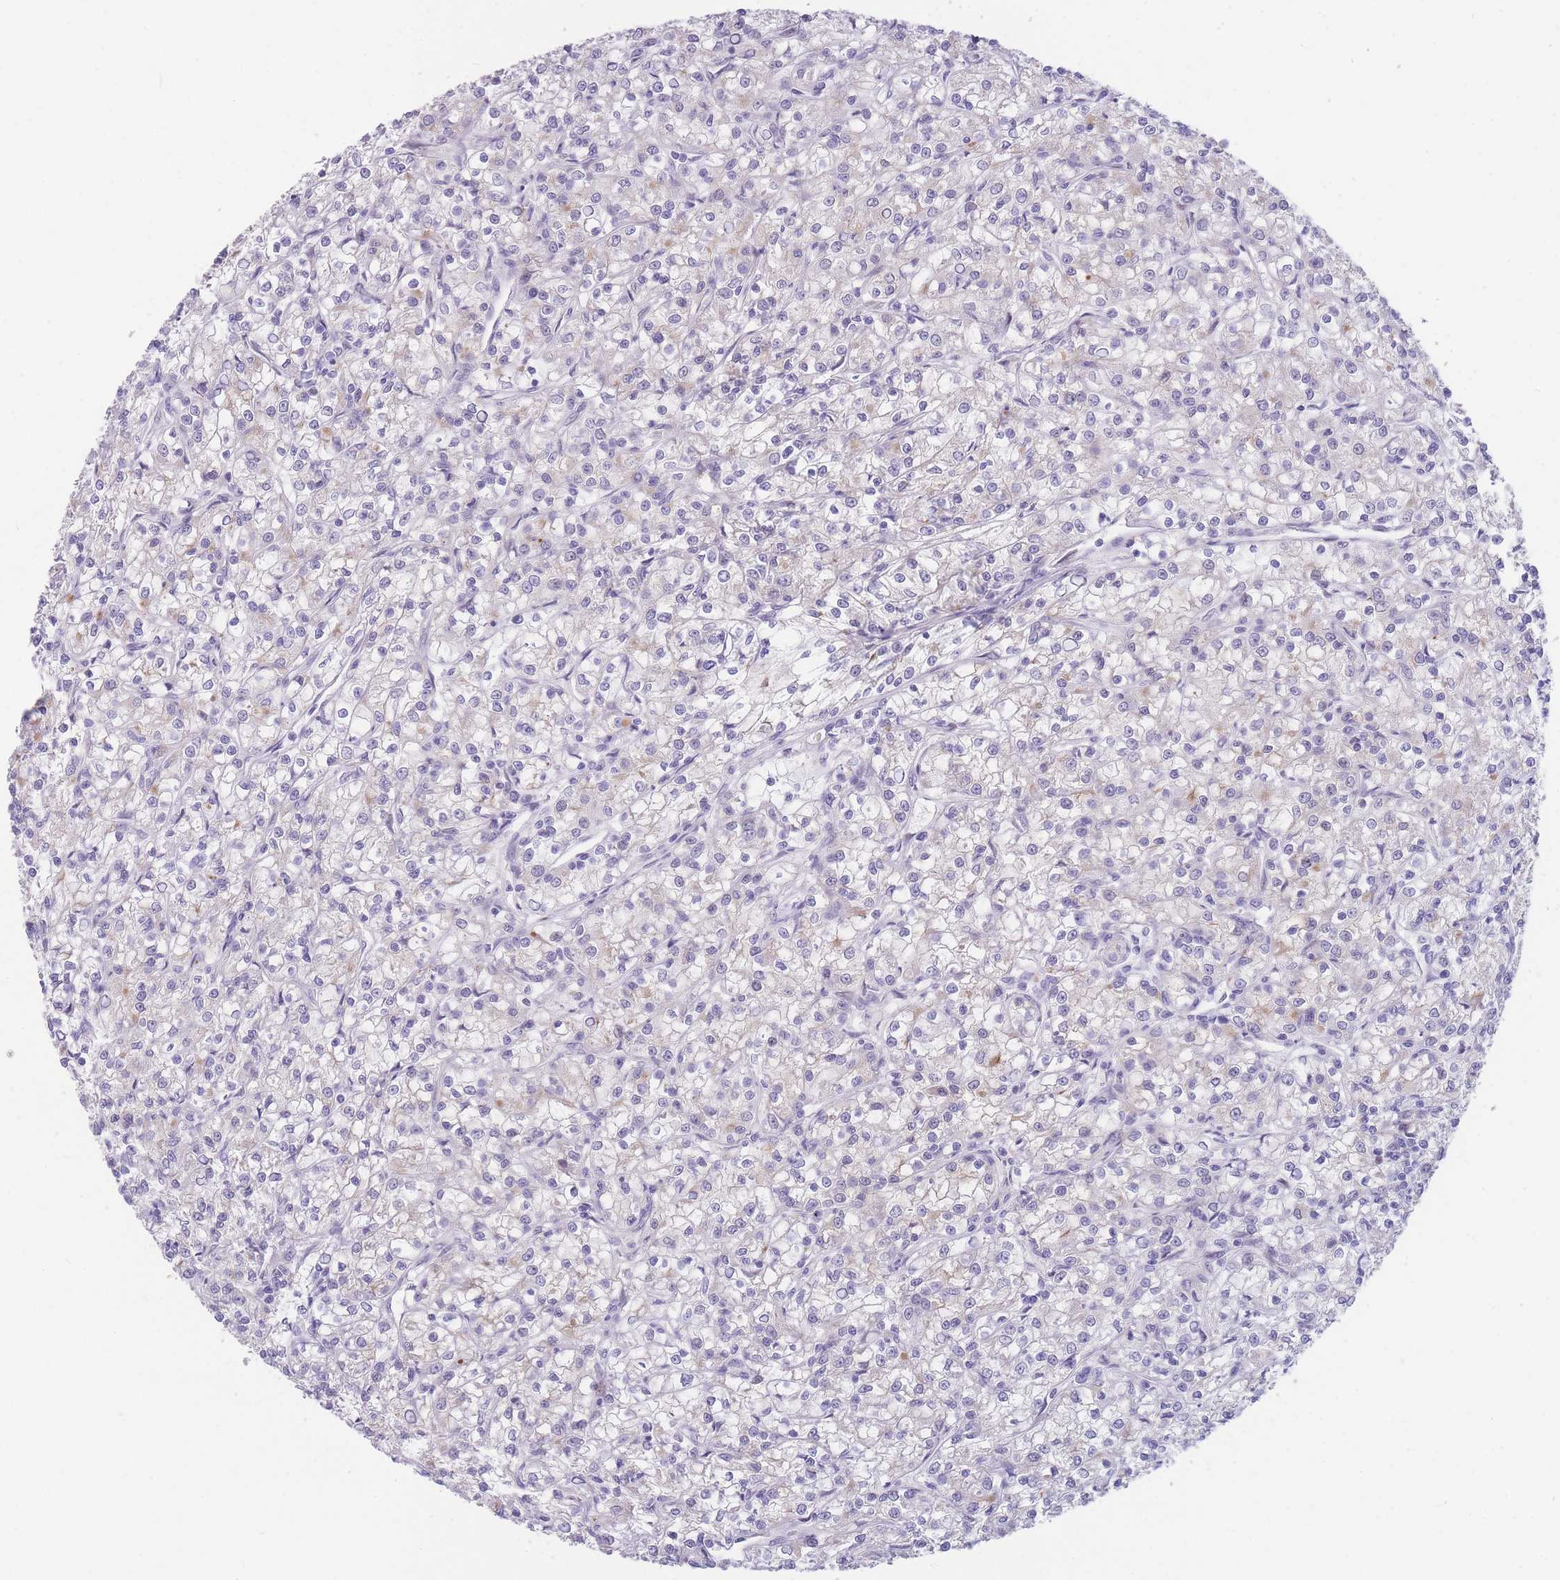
{"staining": {"intensity": "negative", "quantity": "none", "location": "none"}, "tissue": "renal cancer", "cell_type": "Tumor cells", "image_type": "cancer", "snomed": [{"axis": "morphology", "description": "Adenocarcinoma, NOS"}, {"axis": "topography", "description": "Kidney"}], "caption": "This is an immunohistochemistry (IHC) micrograph of human renal adenocarcinoma. There is no staining in tumor cells.", "gene": "SHCBP1", "patient": {"sex": "female", "age": 59}}